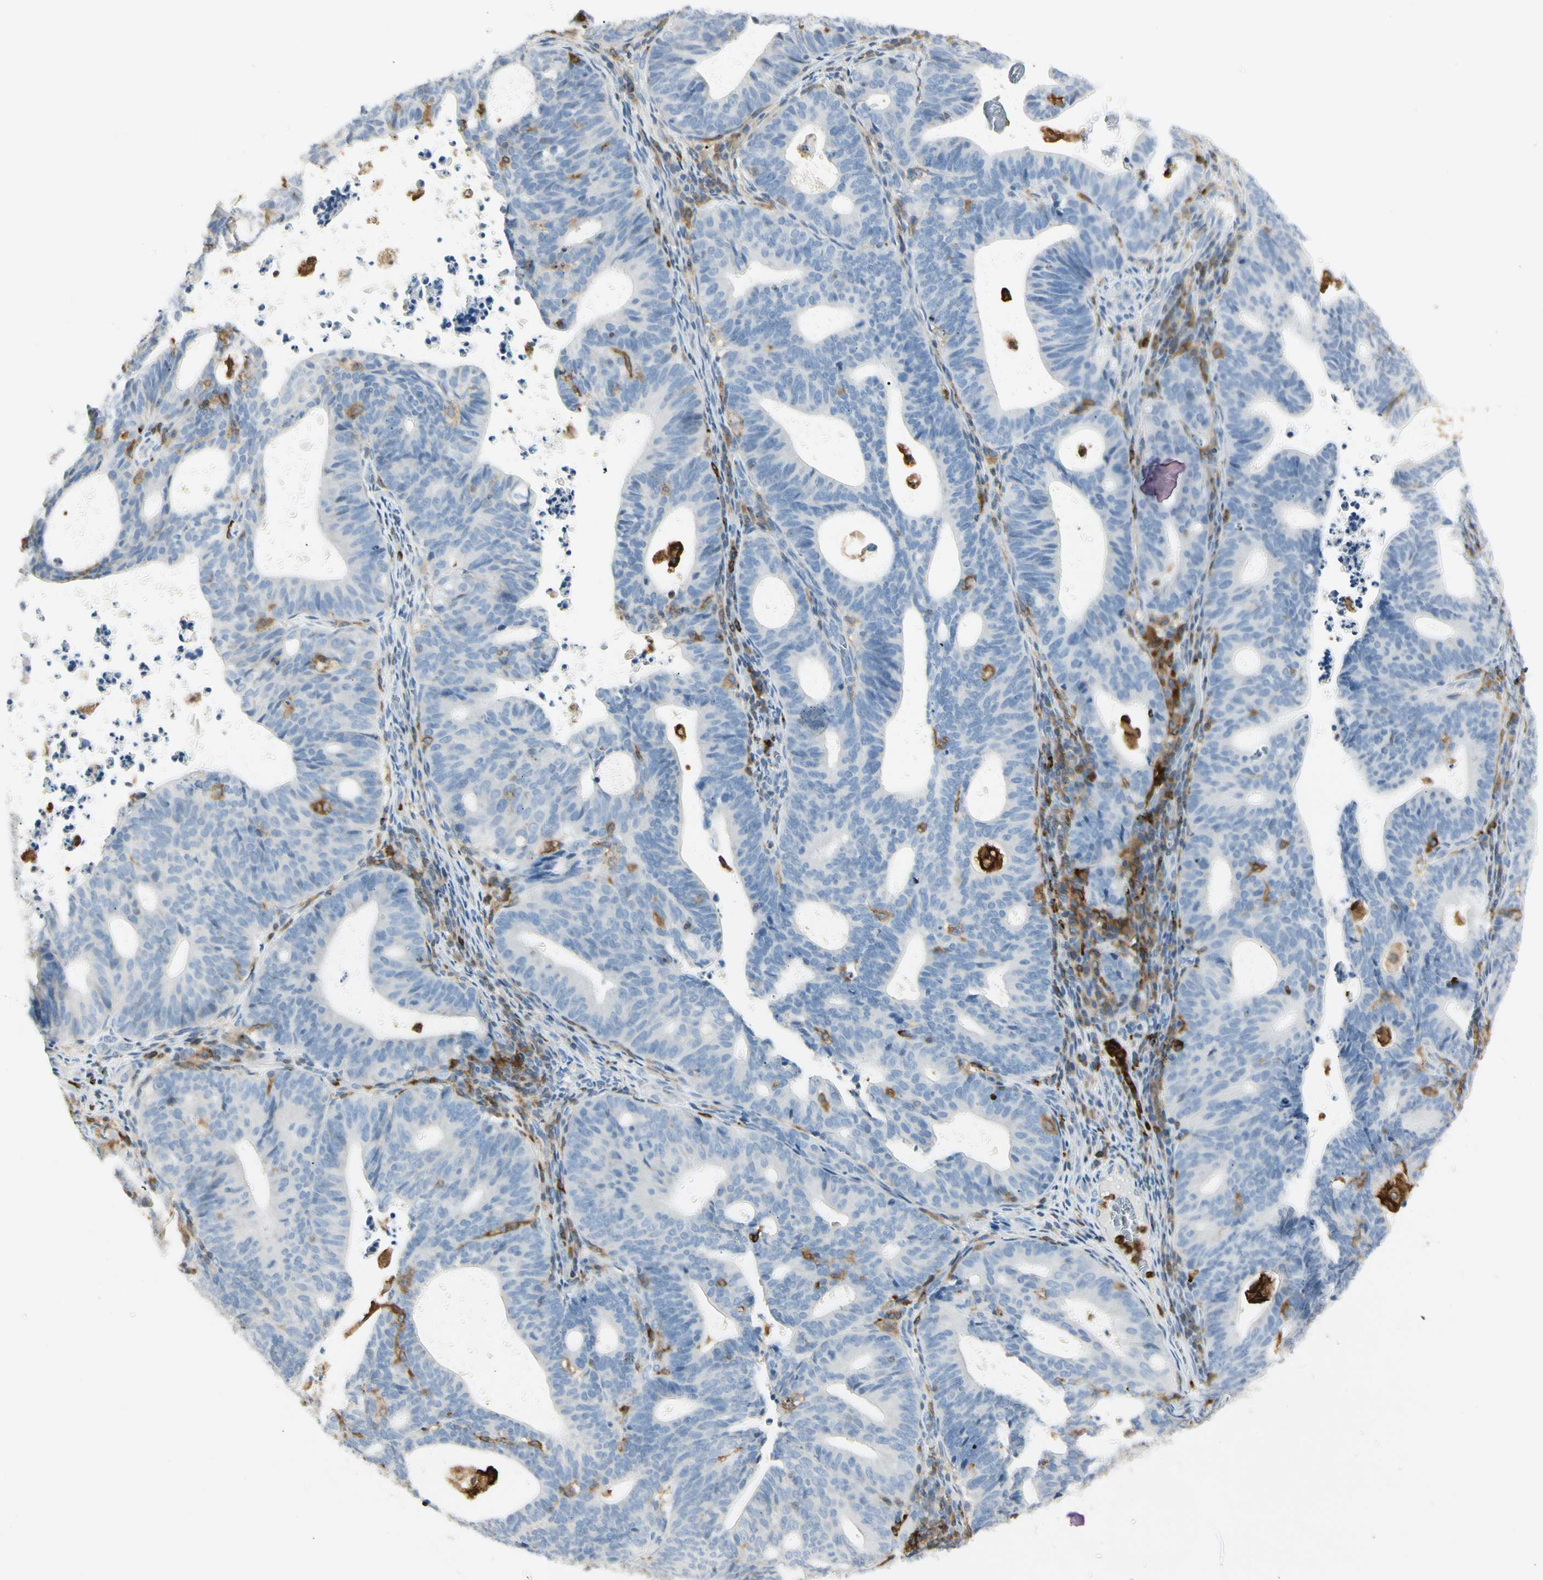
{"staining": {"intensity": "negative", "quantity": "none", "location": "none"}, "tissue": "endometrial cancer", "cell_type": "Tumor cells", "image_type": "cancer", "snomed": [{"axis": "morphology", "description": "Adenocarcinoma, NOS"}, {"axis": "topography", "description": "Uterus"}], "caption": "Micrograph shows no significant protein expression in tumor cells of endometrial adenocarcinoma. (DAB (3,3'-diaminobenzidine) immunohistochemistry visualized using brightfield microscopy, high magnification).", "gene": "ITGB2", "patient": {"sex": "female", "age": 83}}